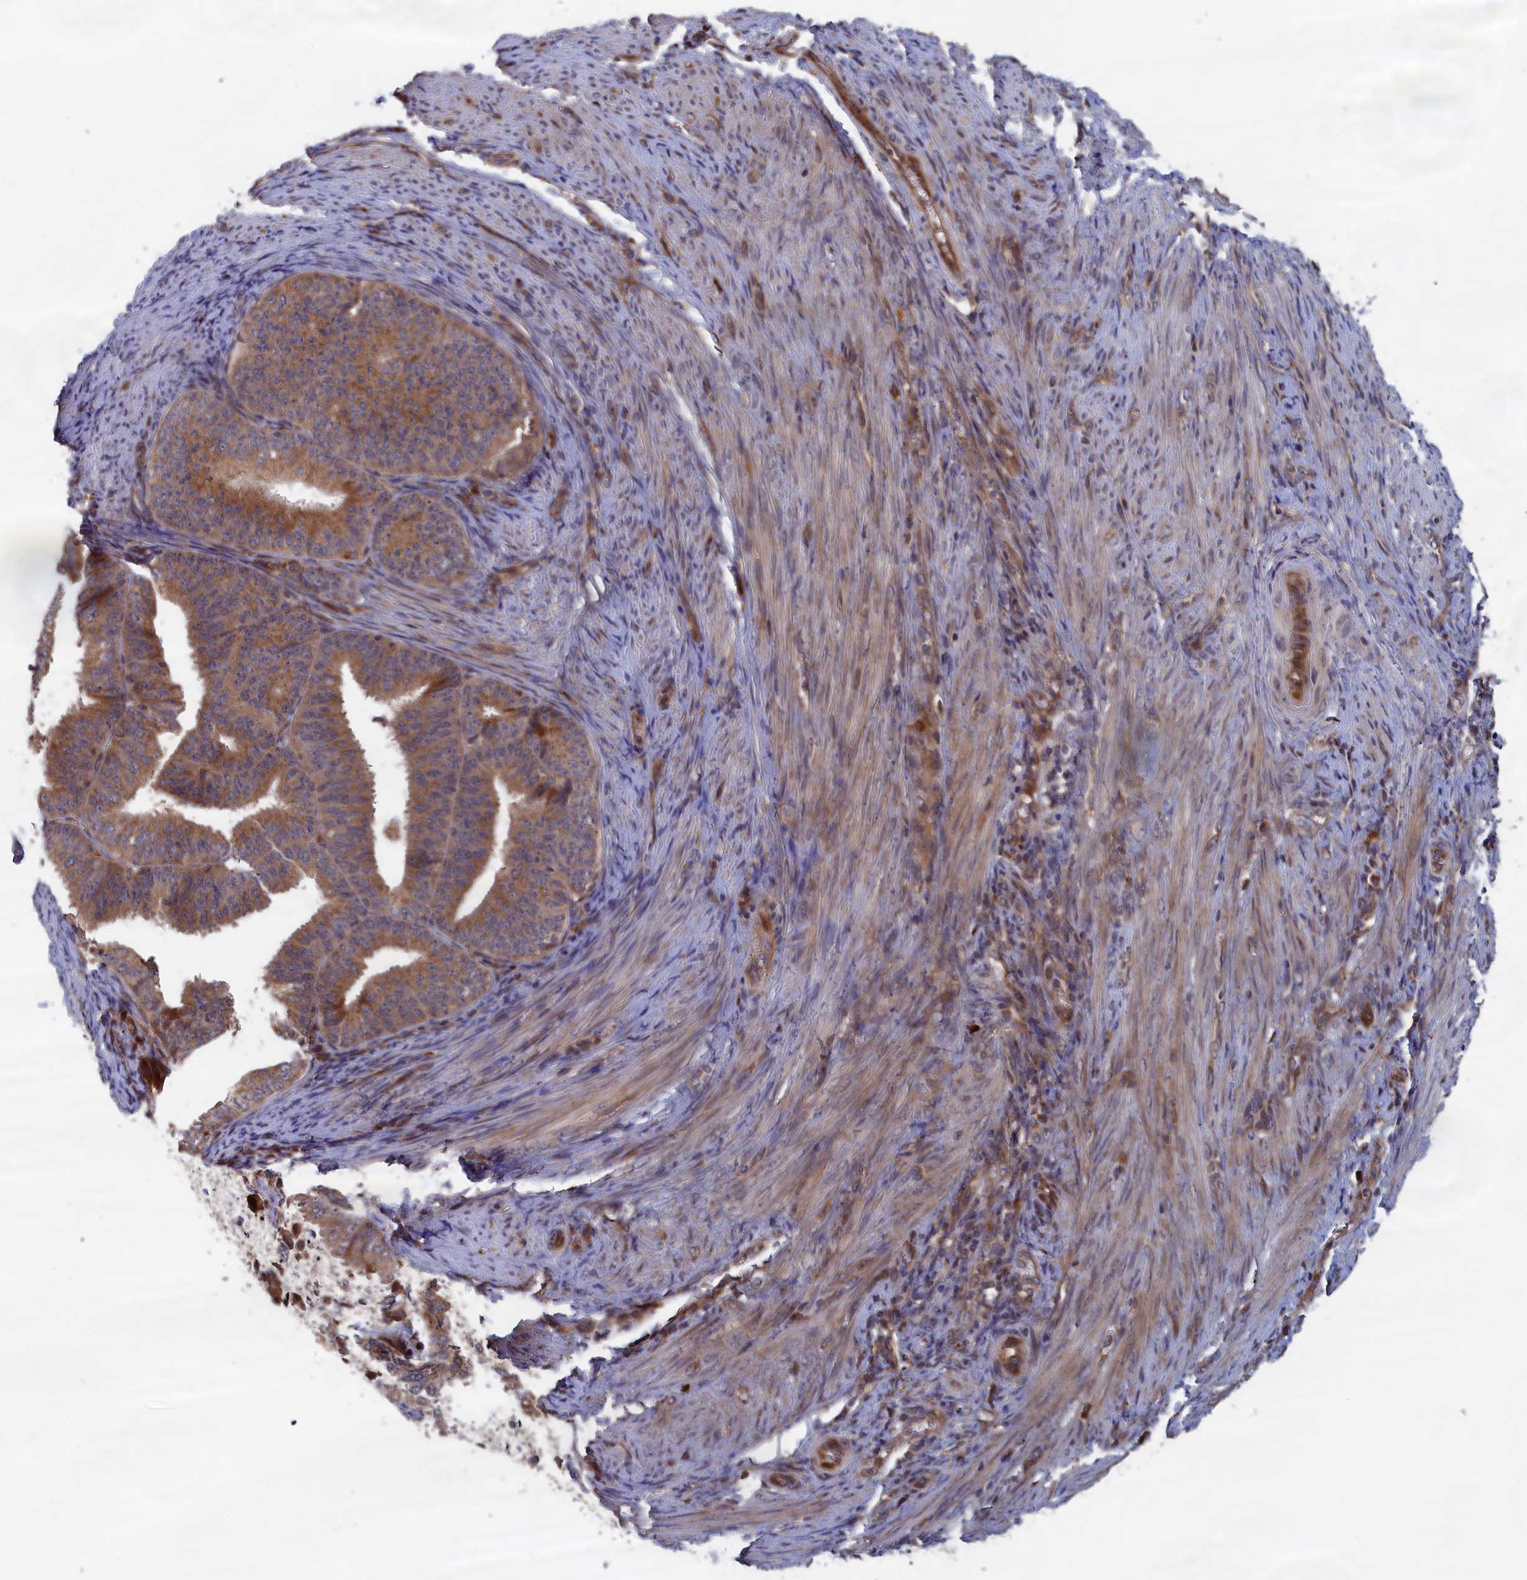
{"staining": {"intensity": "moderate", "quantity": ">75%", "location": "cytoplasmic/membranous"}, "tissue": "endometrial cancer", "cell_type": "Tumor cells", "image_type": "cancer", "snomed": [{"axis": "morphology", "description": "Adenocarcinoma, NOS"}, {"axis": "topography", "description": "Endometrium"}], "caption": "Protein expression by IHC demonstrates moderate cytoplasmic/membranous staining in approximately >75% of tumor cells in endometrial cancer (adenocarcinoma).", "gene": "TRAPPC2L", "patient": {"sex": "female", "age": 51}}